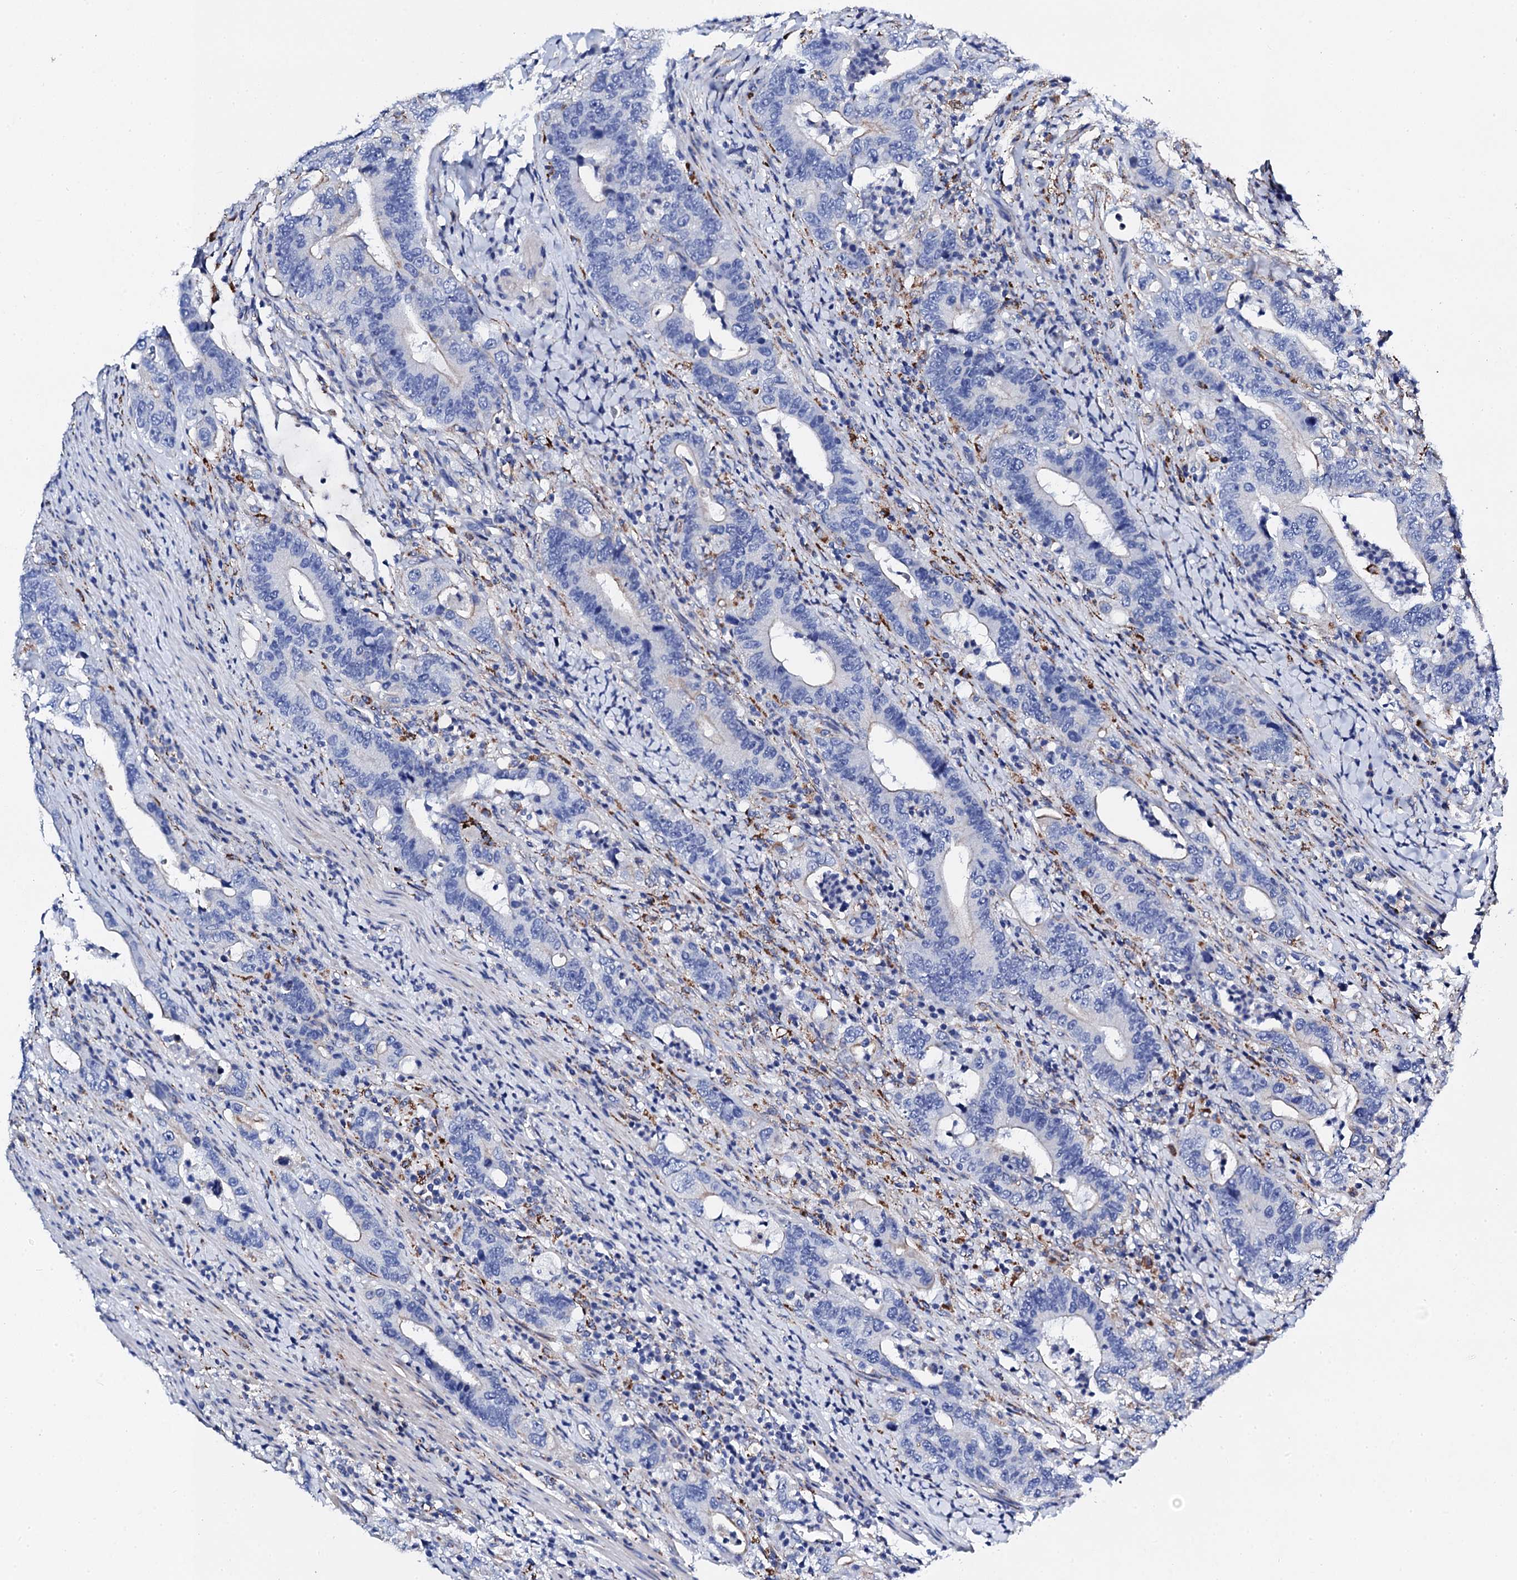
{"staining": {"intensity": "negative", "quantity": "none", "location": "none"}, "tissue": "colorectal cancer", "cell_type": "Tumor cells", "image_type": "cancer", "snomed": [{"axis": "morphology", "description": "Adenocarcinoma, NOS"}, {"axis": "topography", "description": "Colon"}], "caption": "Tumor cells show no significant staining in colorectal adenocarcinoma.", "gene": "KLHL32", "patient": {"sex": "female", "age": 75}}